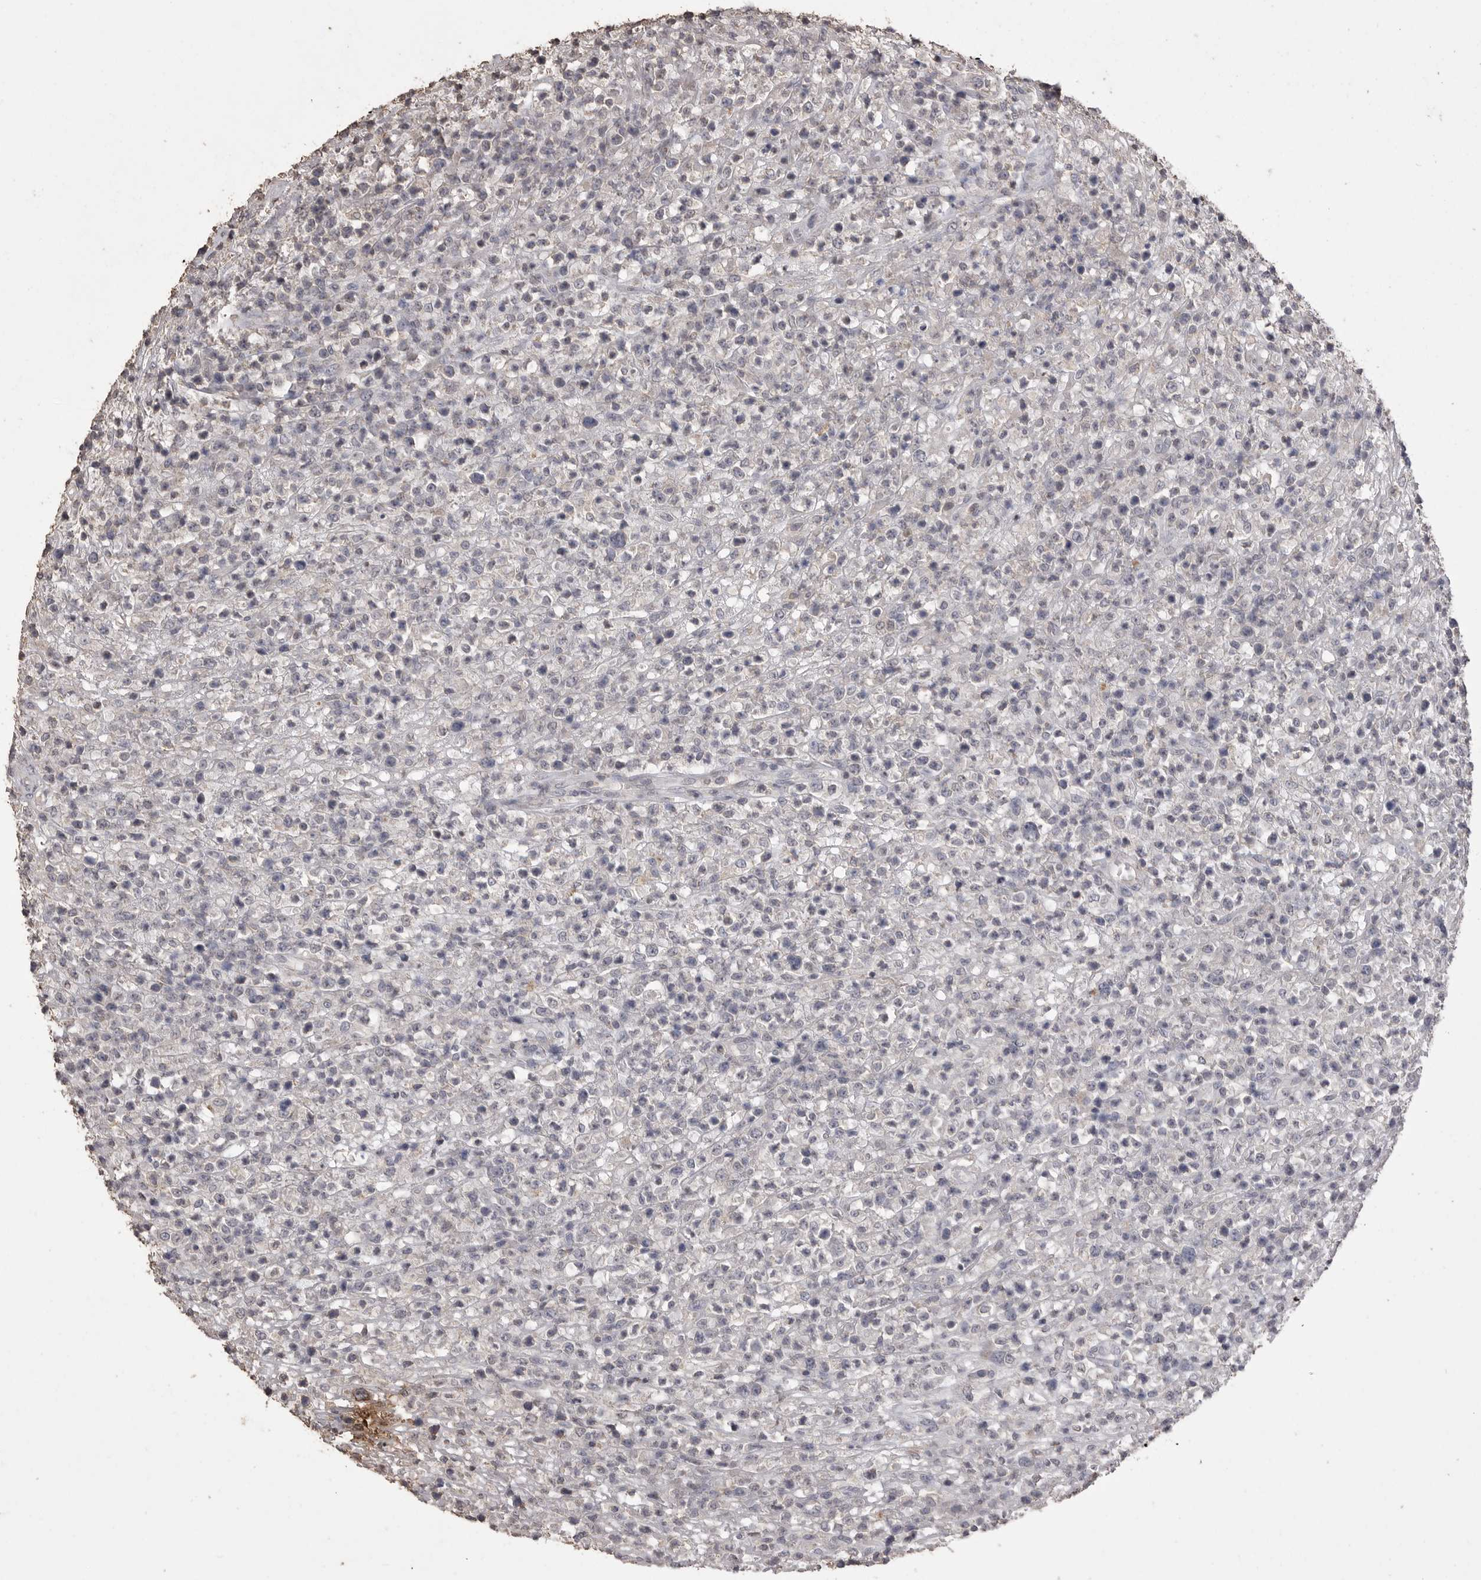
{"staining": {"intensity": "negative", "quantity": "none", "location": "none"}, "tissue": "lymphoma", "cell_type": "Tumor cells", "image_type": "cancer", "snomed": [{"axis": "morphology", "description": "Malignant lymphoma, non-Hodgkin's type, High grade"}, {"axis": "topography", "description": "Colon"}], "caption": "The immunohistochemistry (IHC) image has no significant staining in tumor cells of lymphoma tissue.", "gene": "MMP7", "patient": {"sex": "female", "age": 53}}